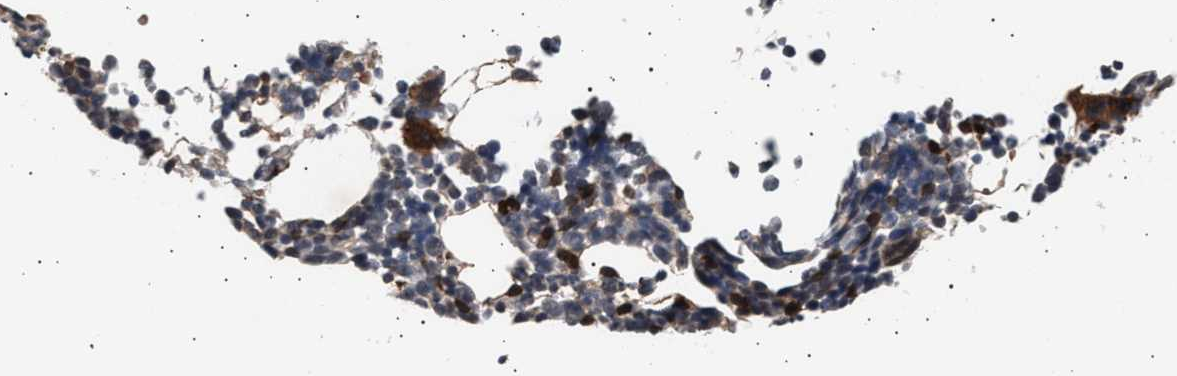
{"staining": {"intensity": "moderate", "quantity": "<25%", "location": "cytoplasmic/membranous"}, "tissue": "bone marrow", "cell_type": "Hematopoietic cells", "image_type": "normal", "snomed": [{"axis": "morphology", "description": "Normal tissue, NOS"}, {"axis": "morphology", "description": "Inflammation, NOS"}, {"axis": "topography", "description": "Bone marrow"}], "caption": "Hematopoietic cells reveal moderate cytoplasmic/membranous expression in about <25% of cells in unremarkable bone marrow. (DAB (3,3'-diaminobenzidine) IHC with brightfield microscopy, high magnification).", "gene": "GRAP2", "patient": {"sex": "female", "age": 67}}